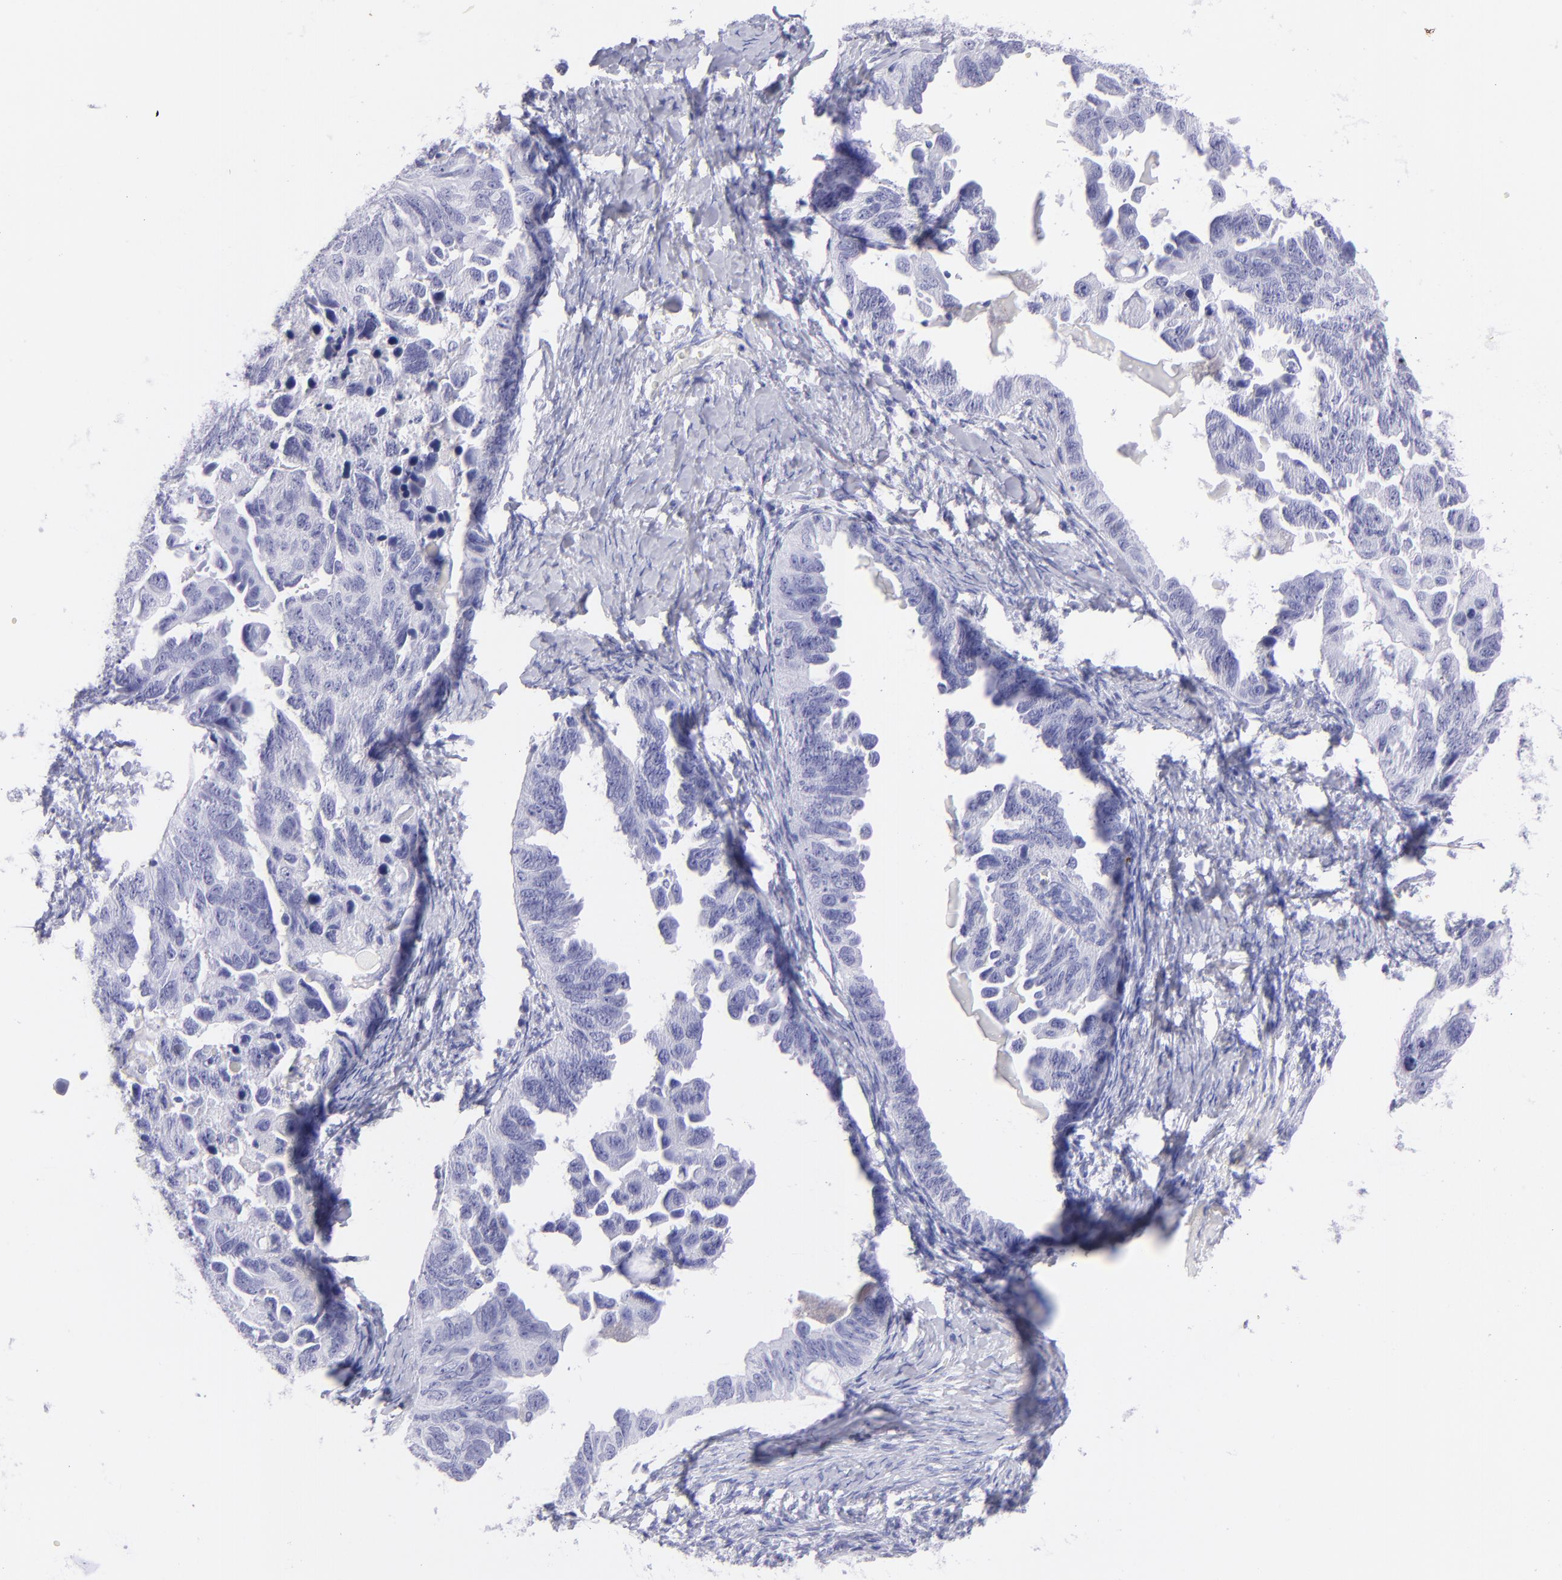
{"staining": {"intensity": "negative", "quantity": "none", "location": "none"}, "tissue": "ovarian cancer", "cell_type": "Tumor cells", "image_type": "cancer", "snomed": [{"axis": "morphology", "description": "Cystadenocarcinoma, serous, NOS"}, {"axis": "topography", "description": "Ovary"}], "caption": "DAB immunohistochemical staining of ovarian cancer (serous cystadenocarcinoma) shows no significant staining in tumor cells. (Stains: DAB (3,3'-diaminobenzidine) immunohistochemistry (IHC) with hematoxylin counter stain, Microscopy: brightfield microscopy at high magnification).", "gene": "PIP", "patient": {"sex": "female", "age": 82}}